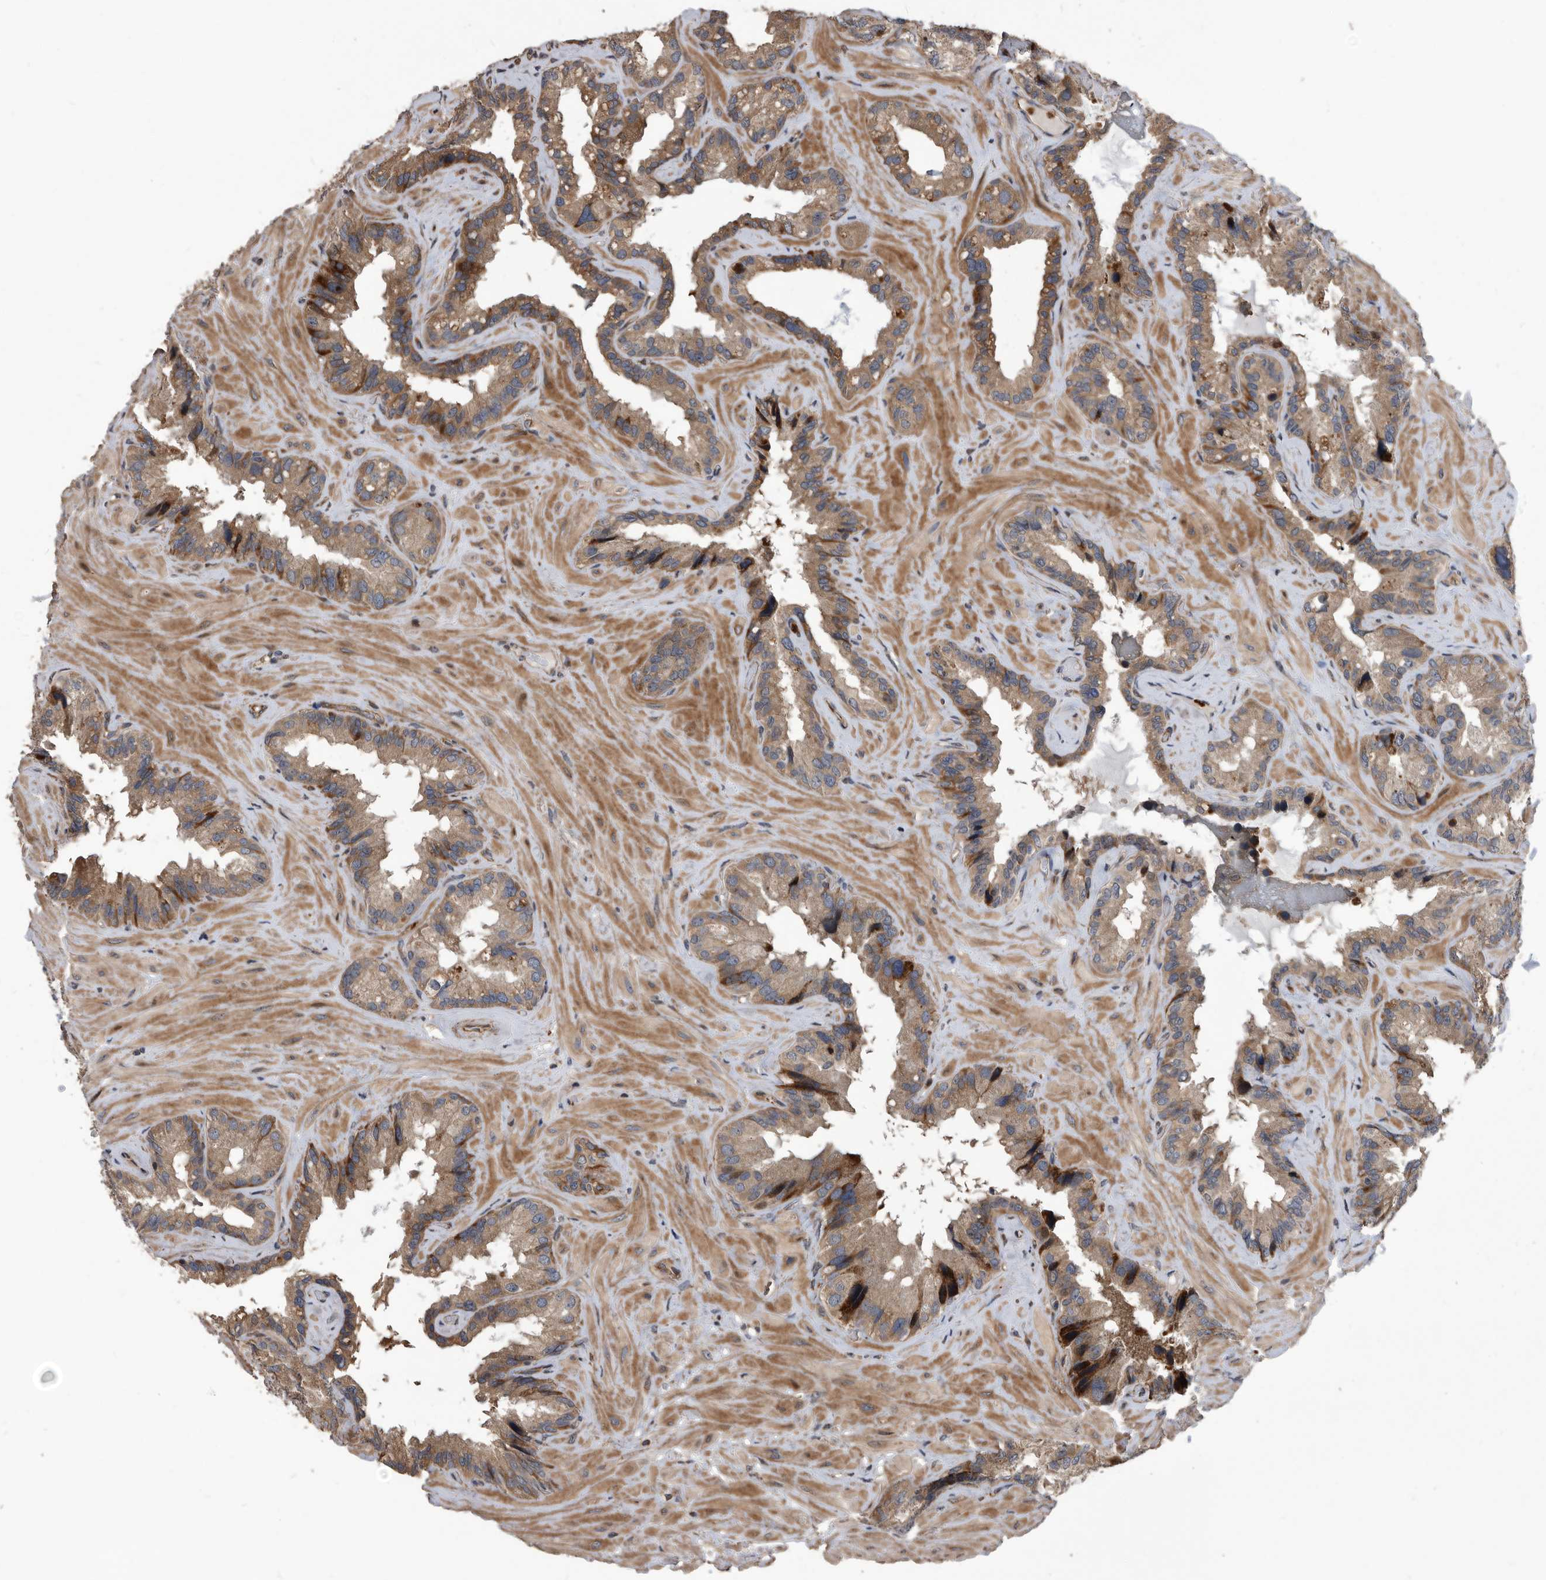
{"staining": {"intensity": "moderate", "quantity": ">75%", "location": "cytoplasmic/membranous"}, "tissue": "seminal vesicle", "cell_type": "Glandular cells", "image_type": "normal", "snomed": [{"axis": "morphology", "description": "Normal tissue, NOS"}, {"axis": "topography", "description": "Prostate"}, {"axis": "topography", "description": "Seminal veicle"}], "caption": "Protein staining of unremarkable seminal vesicle displays moderate cytoplasmic/membranous positivity in approximately >75% of glandular cells.", "gene": "SERINC2", "patient": {"sex": "male", "age": 68}}